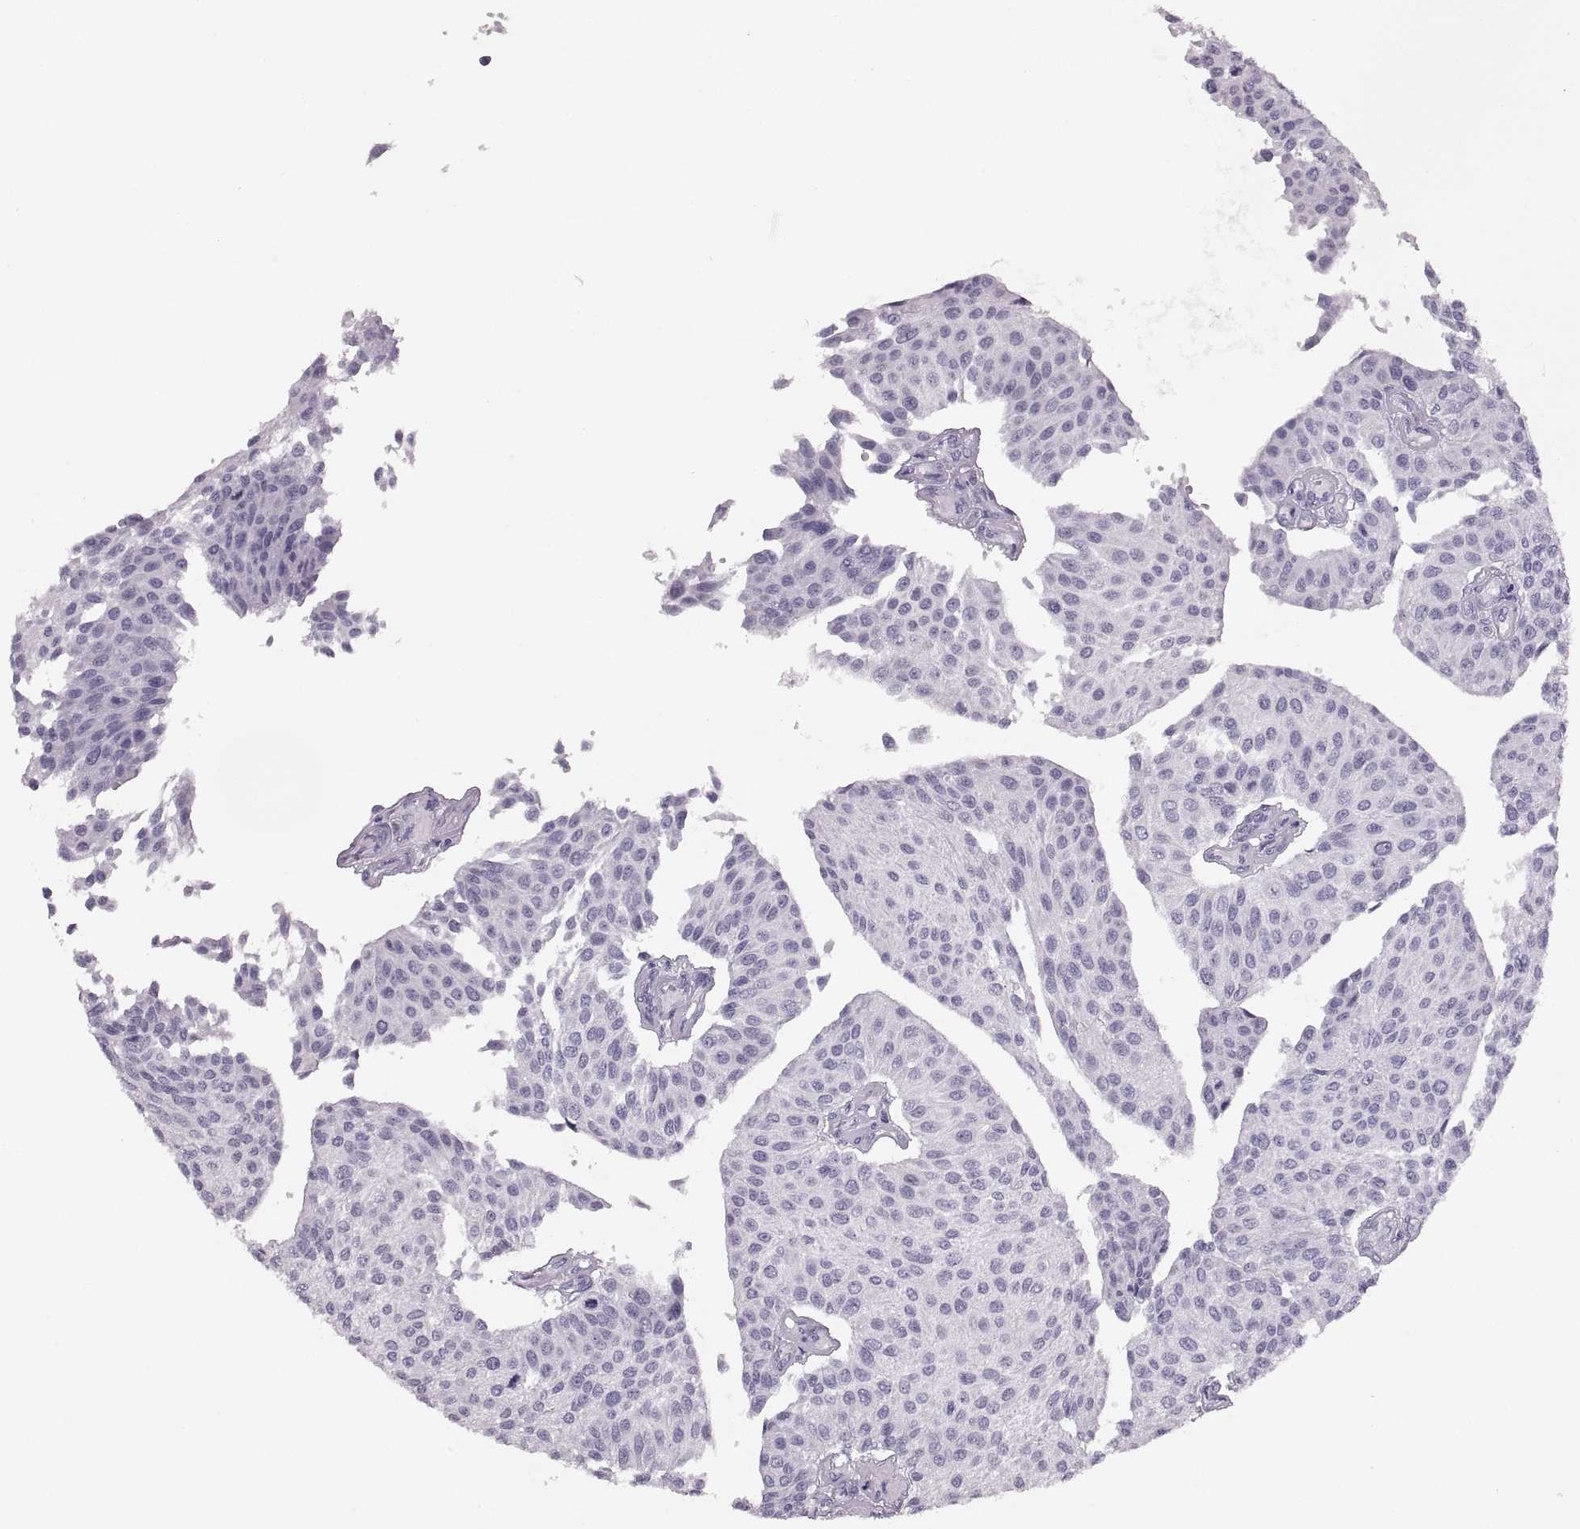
{"staining": {"intensity": "negative", "quantity": "none", "location": "none"}, "tissue": "urothelial cancer", "cell_type": "Tumor cells", "image_type": "cancer", "snomed": [{"axis": "morphology", "description": "Urothelial carcinoma, NOS"}, {"axis": "topography", "description": "Urinary bladder"}], "caption": "This image is of transitional cell carcinoma stained with IHC to label a protein in brown with the nuclei are counter-stained blue. There is no positivity in tumor cells.", "gene": "MILR1", "patient": {"sex": "male", "age": 55}}